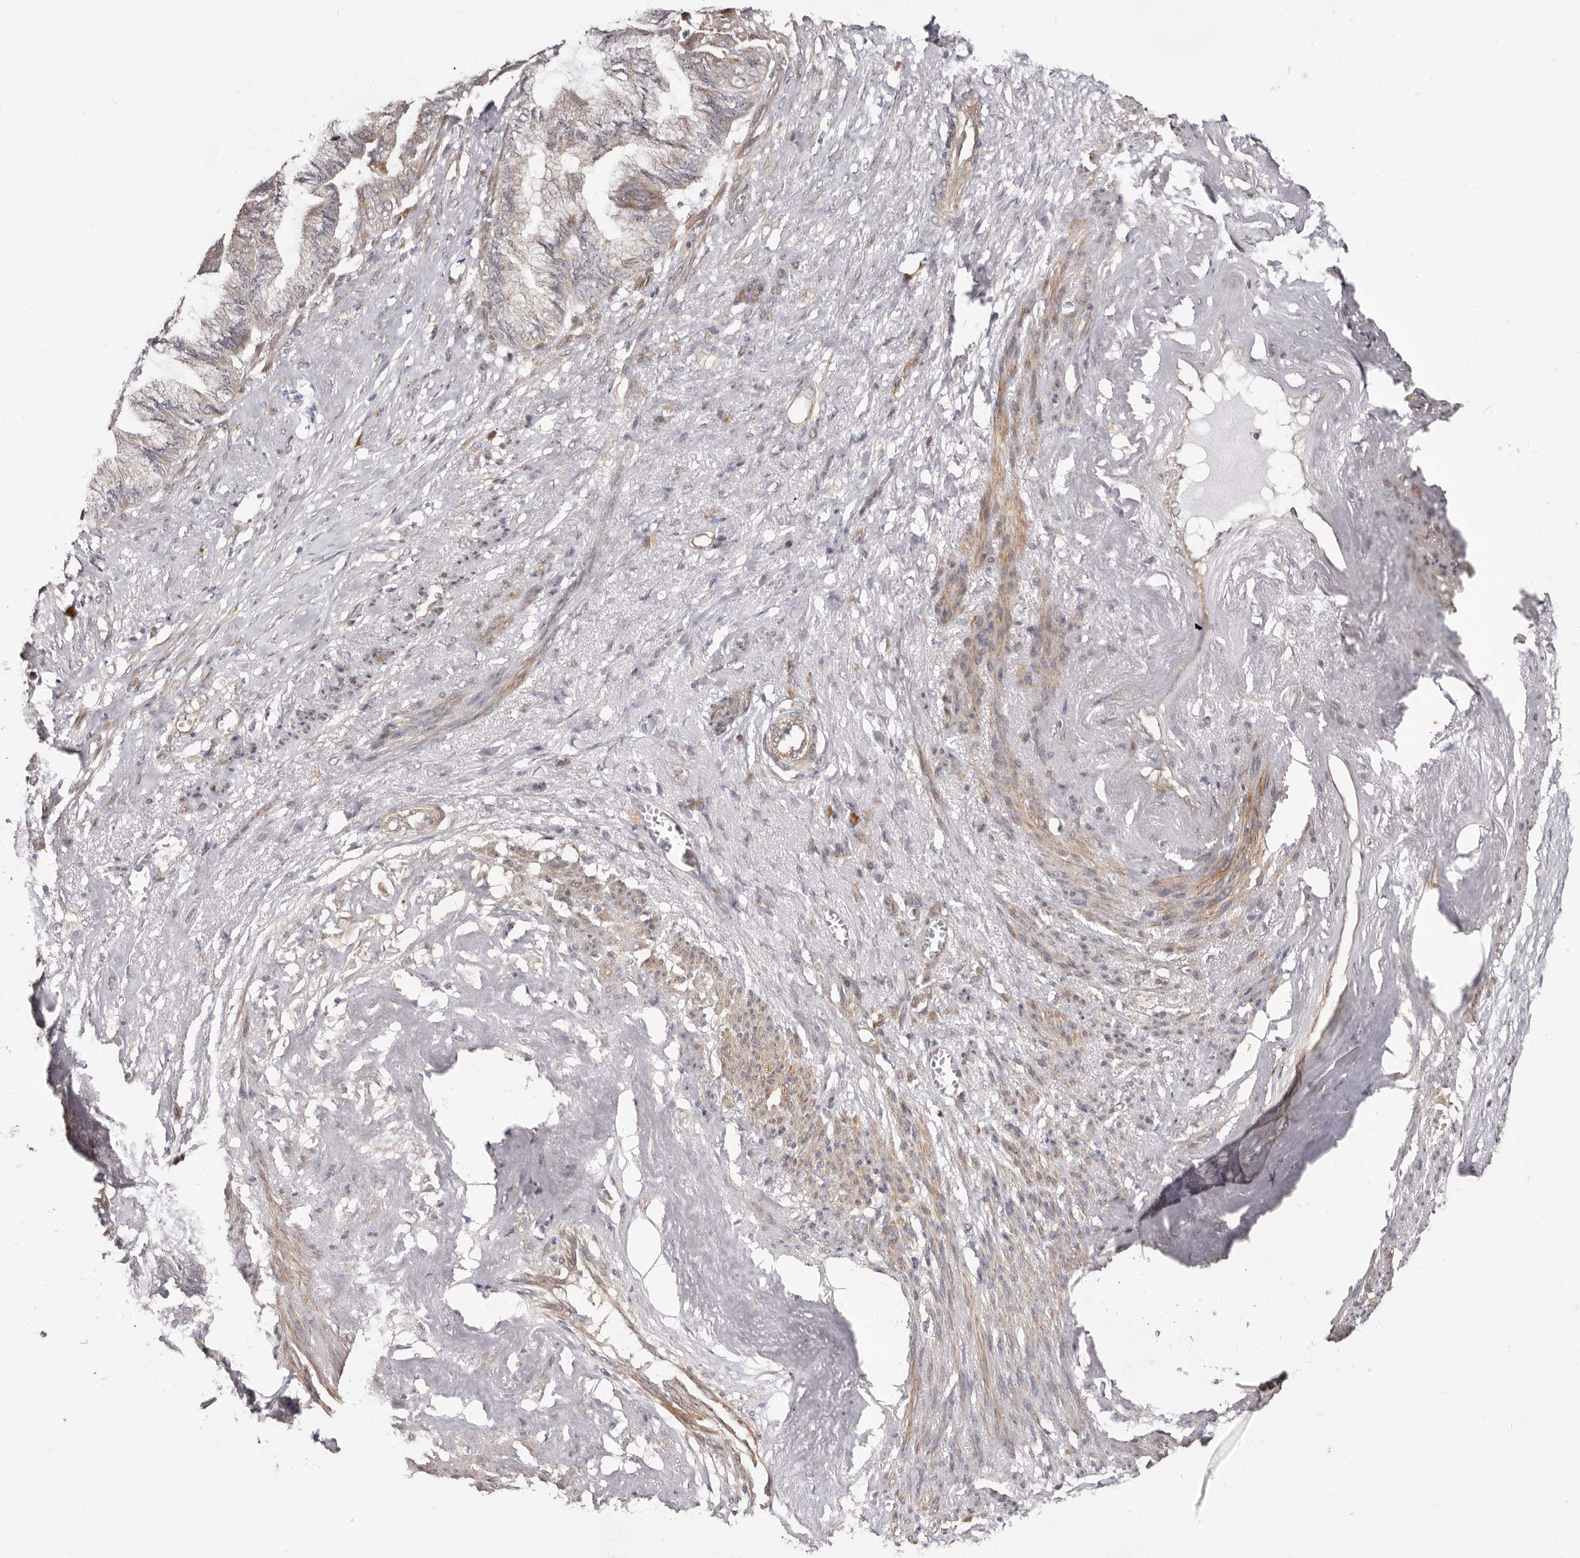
{"staining": {"intensity": "weak", "quantity": "25%-75%", "location": "cytoplasmic/membranous"}, "tissue": "endometrial cancer", "cell_type": "Tumor cells", "image_type": "cancer", "snomed": [{"axis": "morphology", "description": "Adenocarcinoma, NOS"}, {"axis": "topography", "description": "Endometrium"}], "caption": "Weak cytoplasmic/membranous positivity for a protein is appreciated in about 25%-75% of tumor cells of endometrial cancer using IHC.", "gene": "GPATCH4", "patient": {"sex": "female", "age": 86}}